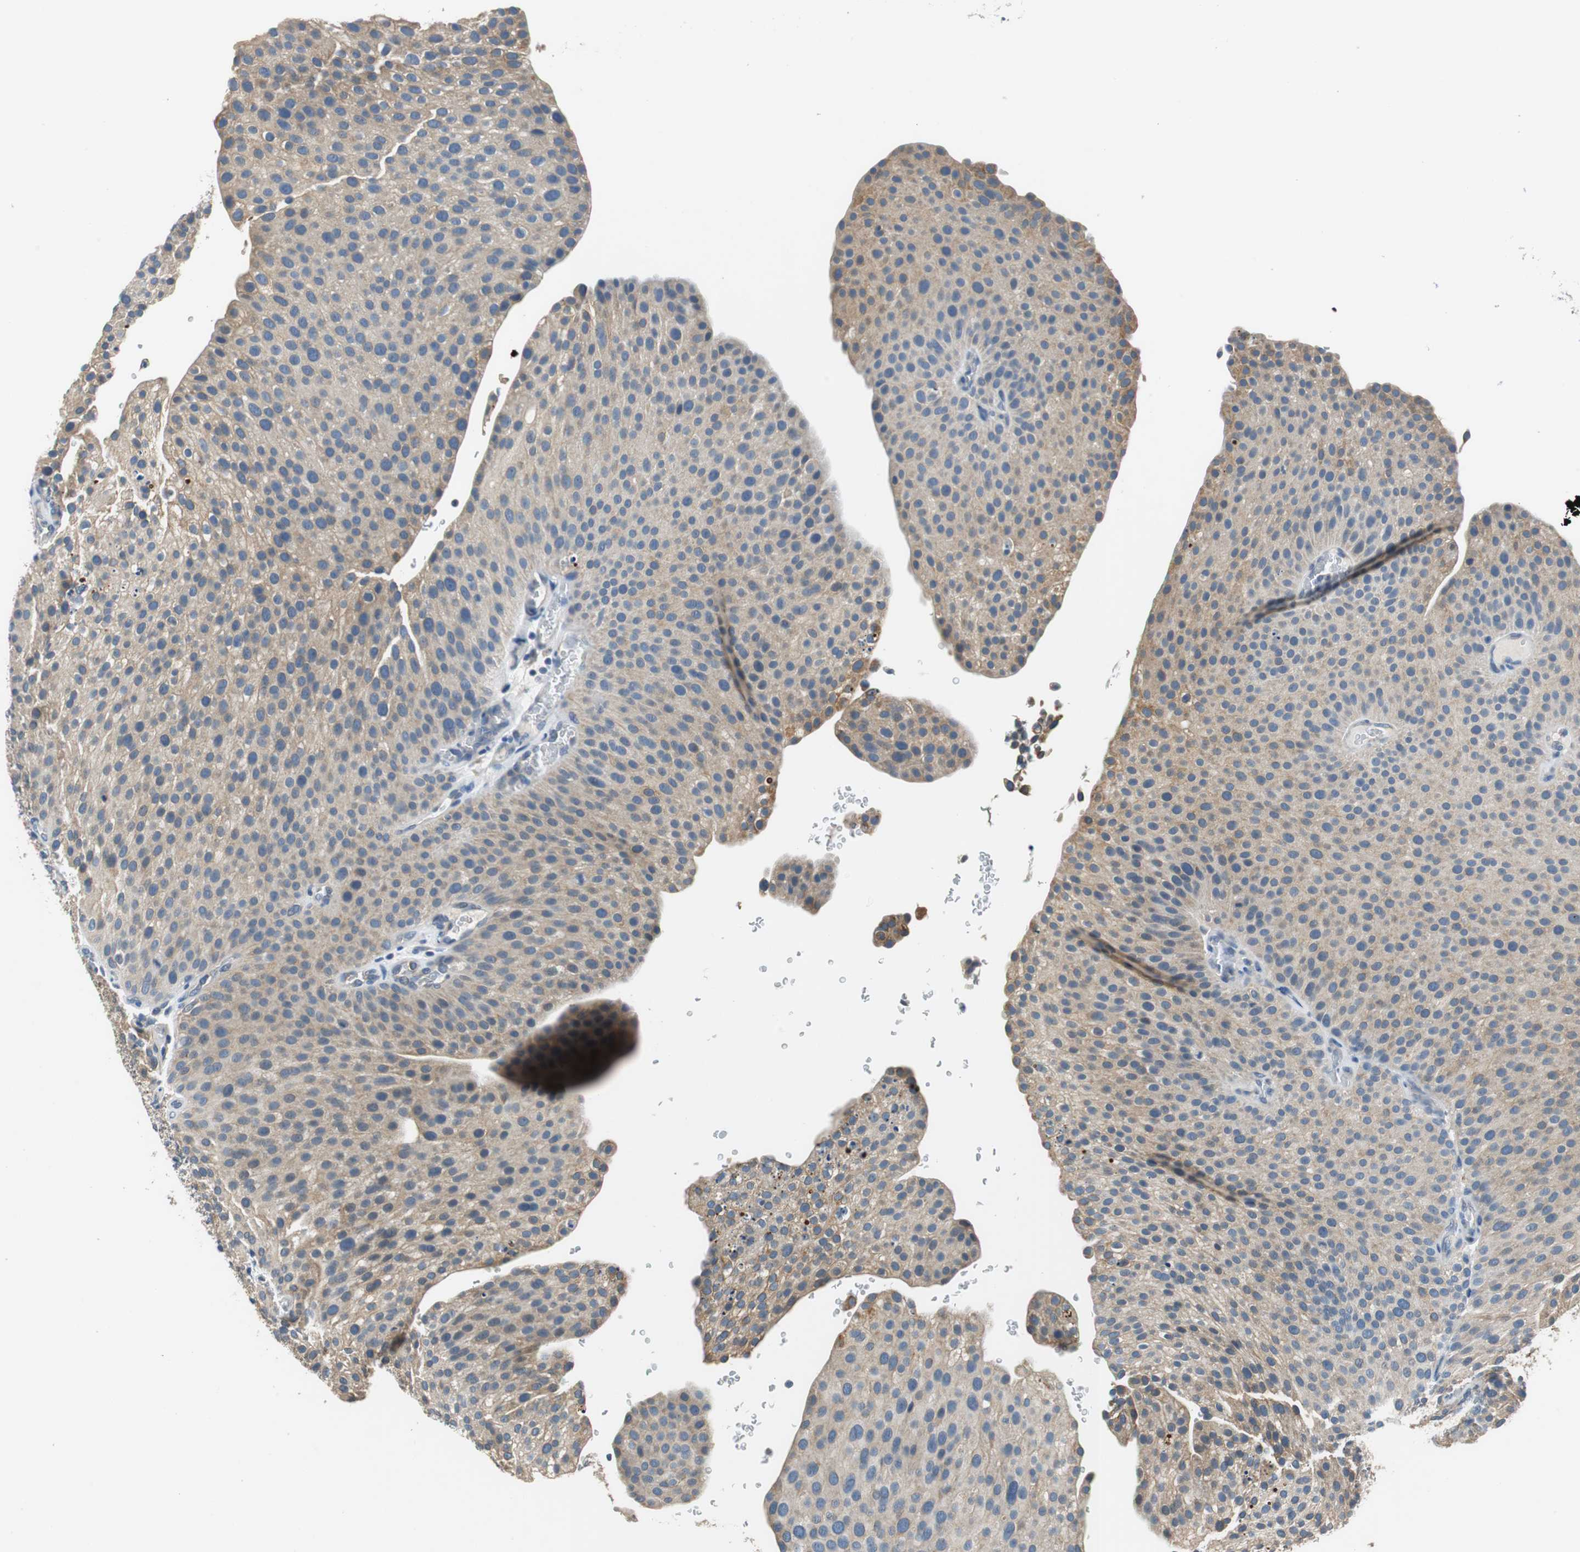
{"staining": {"intensity": "moderate", "quantity": ">75%", "location": "cytoplasmic/membranous"}, "tissue": "urothelial cancer", "cell_type": "Tumor cells", "image_type": "cancer", "snomed": [{"axis": "morphology", "description": "Urothelial carcinoma, Low grade"}, {"axis": "topography", "description": "Smooth muscle"}, {"axis": "topography", "description": "Urinary bladder"}], "caption": "DAB (3,3'-diaminobenzidine) immunohistochemical staining of low-grade urothelial carcinoma demonstrates moderate cytoplasmic/membranous protein staining in approximately >75% of tumor cells.", "gene": "FADS2", "patient": {"sex": "male", "age": 60}}